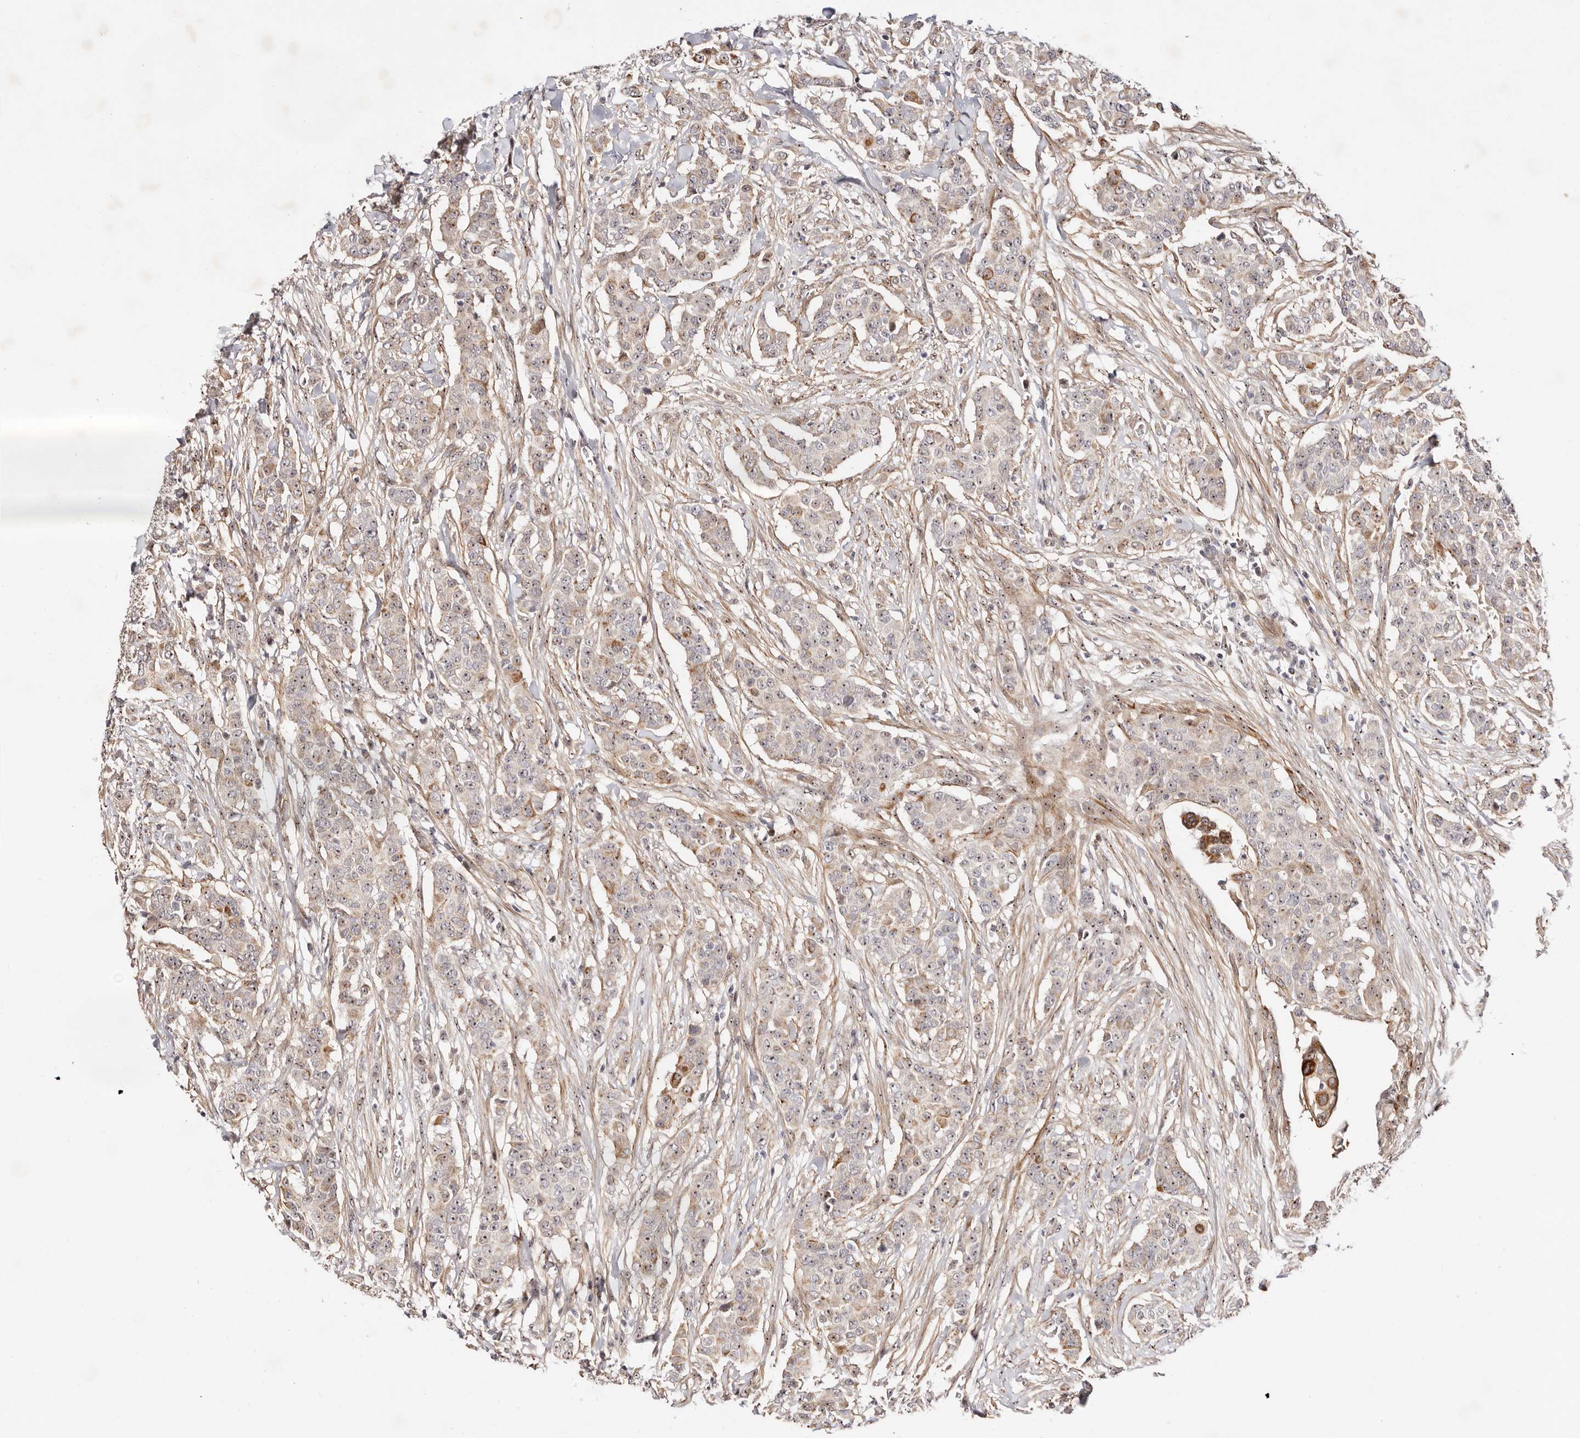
{"staining": {"intensity": "weak", "quantity": "25%-75%", "location": "cytoplasmic/membranous,nuclear"}, "tissue": "breast cancer", "cell_type": "Tumor cells", "image_type": "cancer", "snomed": [{"axis": "morphology", "description": "Duct carcinoma"}, {"axis": "topography", "description": "Breast"}], "caption": "This histopathology image exhibits breast infiltrating ductal carcinoma stained with immunohistochemistry (IHC) to label a protein in brown. The cytoplasmic/membranous and nuclear of tumor cells show weak positivity for the protein. Nuclei are counter-stained blue.", "gene": "ODF2L", "patient": {"sex": "female", "age": 40}}